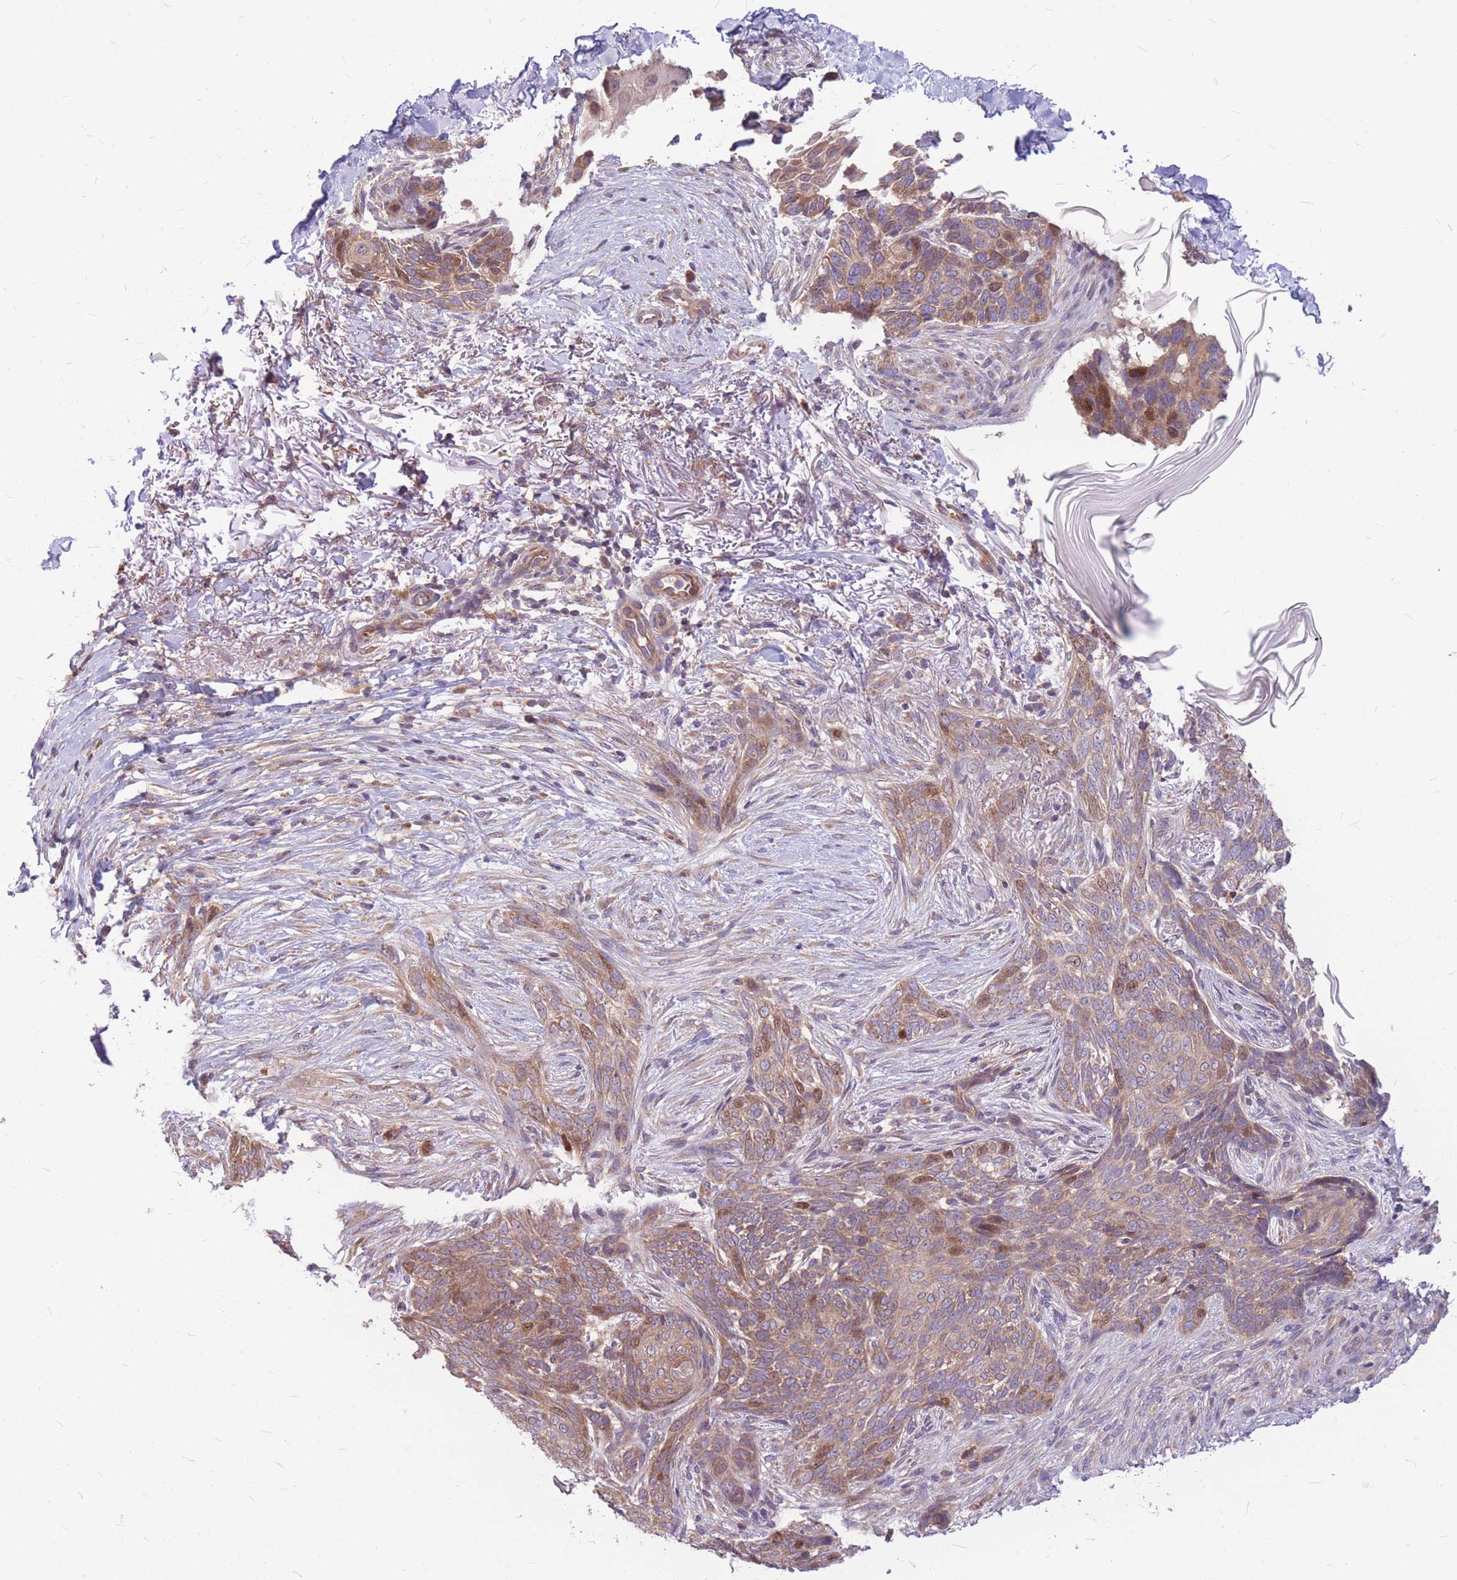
{"staining": {"intensity": "moderate", "quantity": "25%-75%", "location": "cytoplasmic/membranous,nuclear"}, "tissue": "skin cancer", "cell_type": "Tumor cells", "image_type": "cancer", "snomed": [{"axis": "morphology", "description": "Normal tissue, NOS"}, {"axis": "morphology", "description": "Basal cell carcinoma"}, {"axis": "topography", "description": "Skin"}], "caption": "Tumor cells reveal moderate cytoplasmic/membranous and nuclear expression in about 25%-75% of cells in skin cancer (basal cell carcinoma).", "gene": "GMNN", "patient": {"sex": "female", "age": 67}}